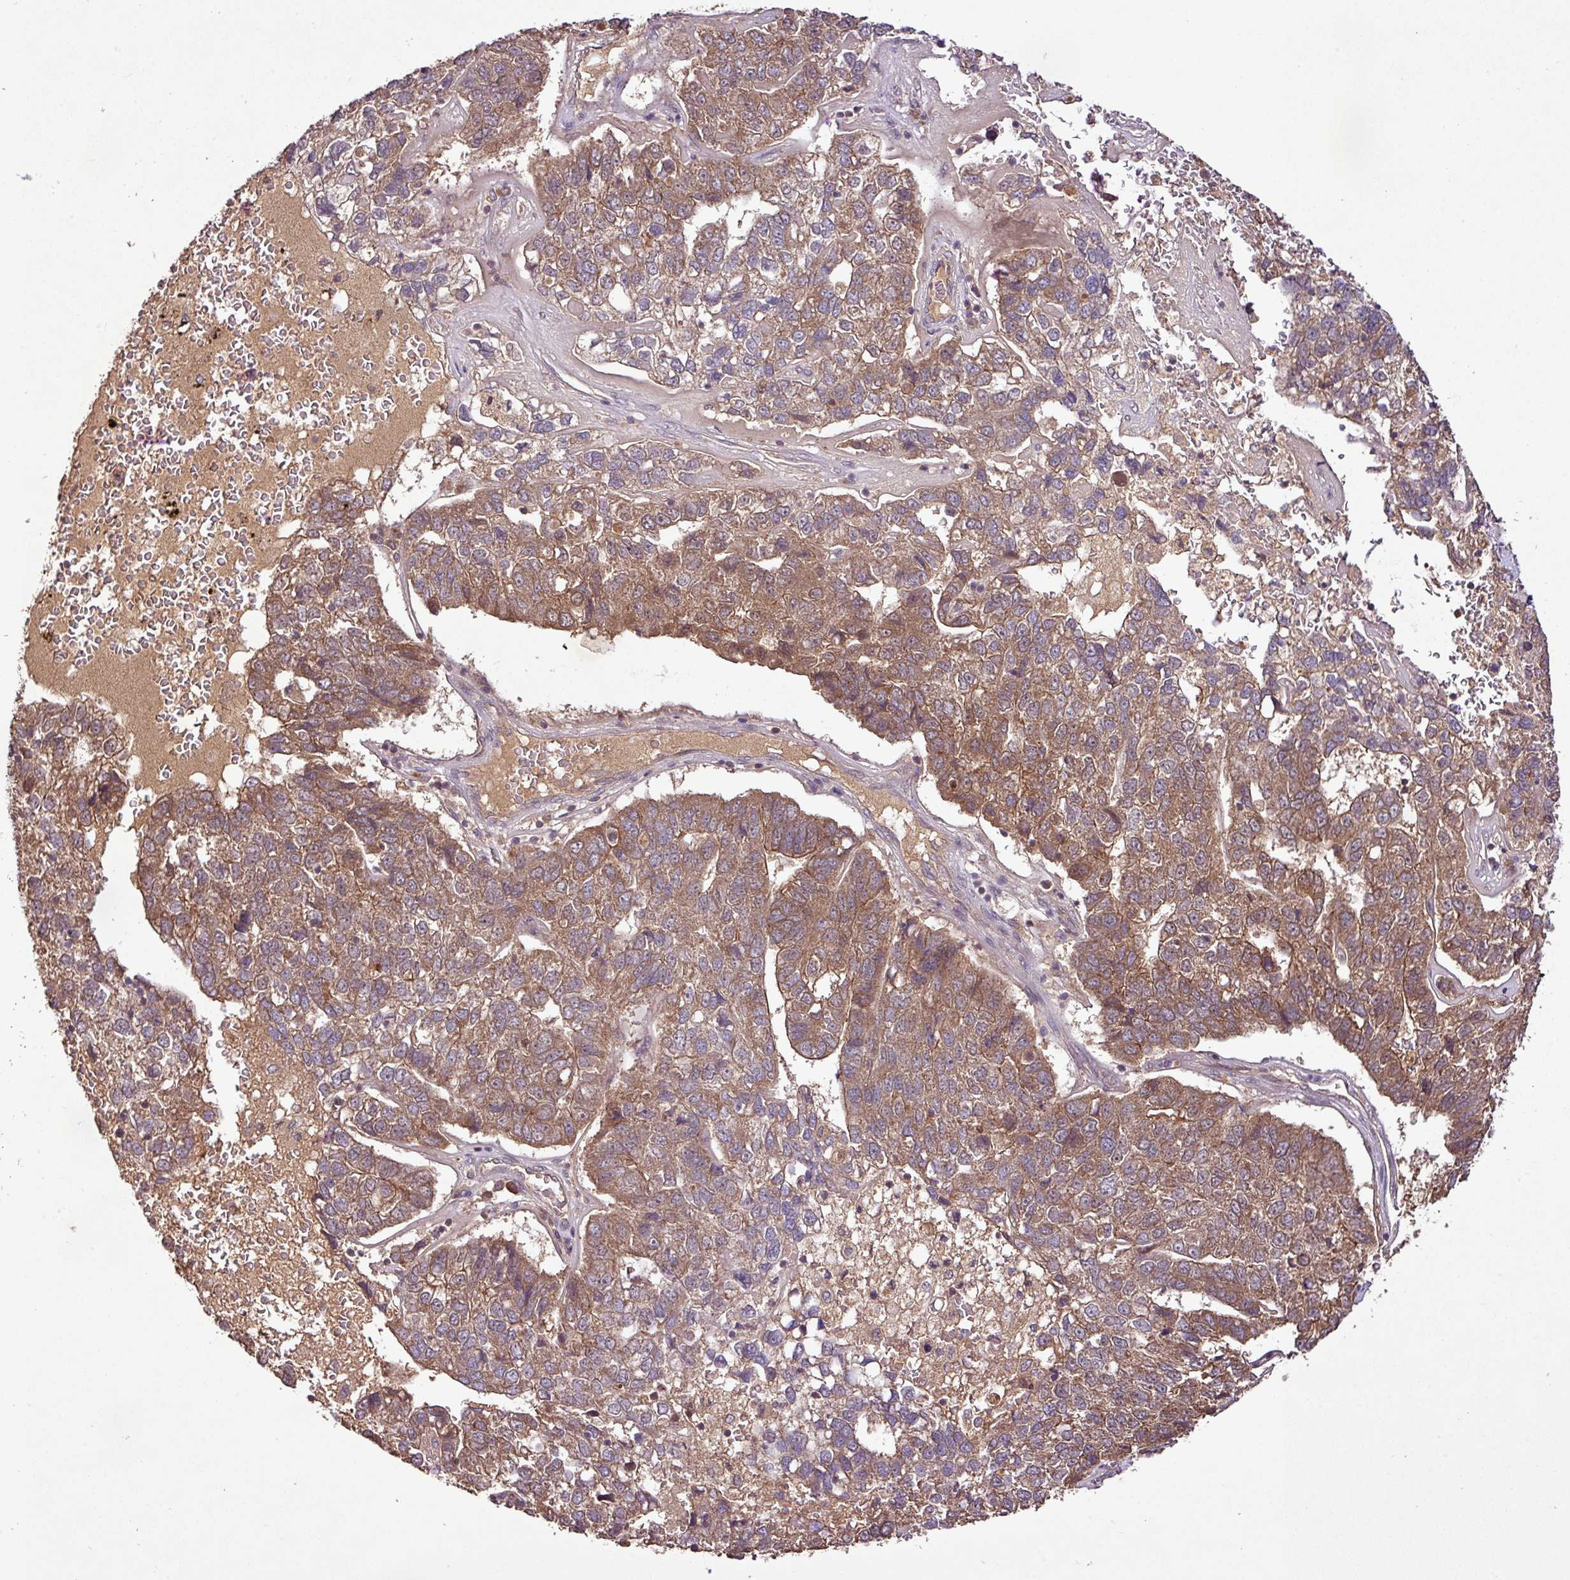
{"staining": {"intensity": "moderate", "quantity": ">75%", "location": "cytoplasmic/membranous"}, "tissue": "pancreatic cancer", "cell_type": "Tumor cells", "image_type": "cancer", "snomed": [{"axis": "morphology", "description": "Adenocarcinoma, NOS"}, {"axis": "topography", "description": "Pancreas"}], "caption": "IHC staining of pancreatic adenocarcinoma, which reveals medium levels of moderate cytoplasmic/membranous staining in about >75% of tumor cells indicating moderate cytoplasmic/membranous protein expression. The staining was performed using DAB (brown) for protein detection and nuclei were counterstained in hematoxylin (blue).", "gene": "FAIM", "patient": {"sex": "female", "age": 61}}